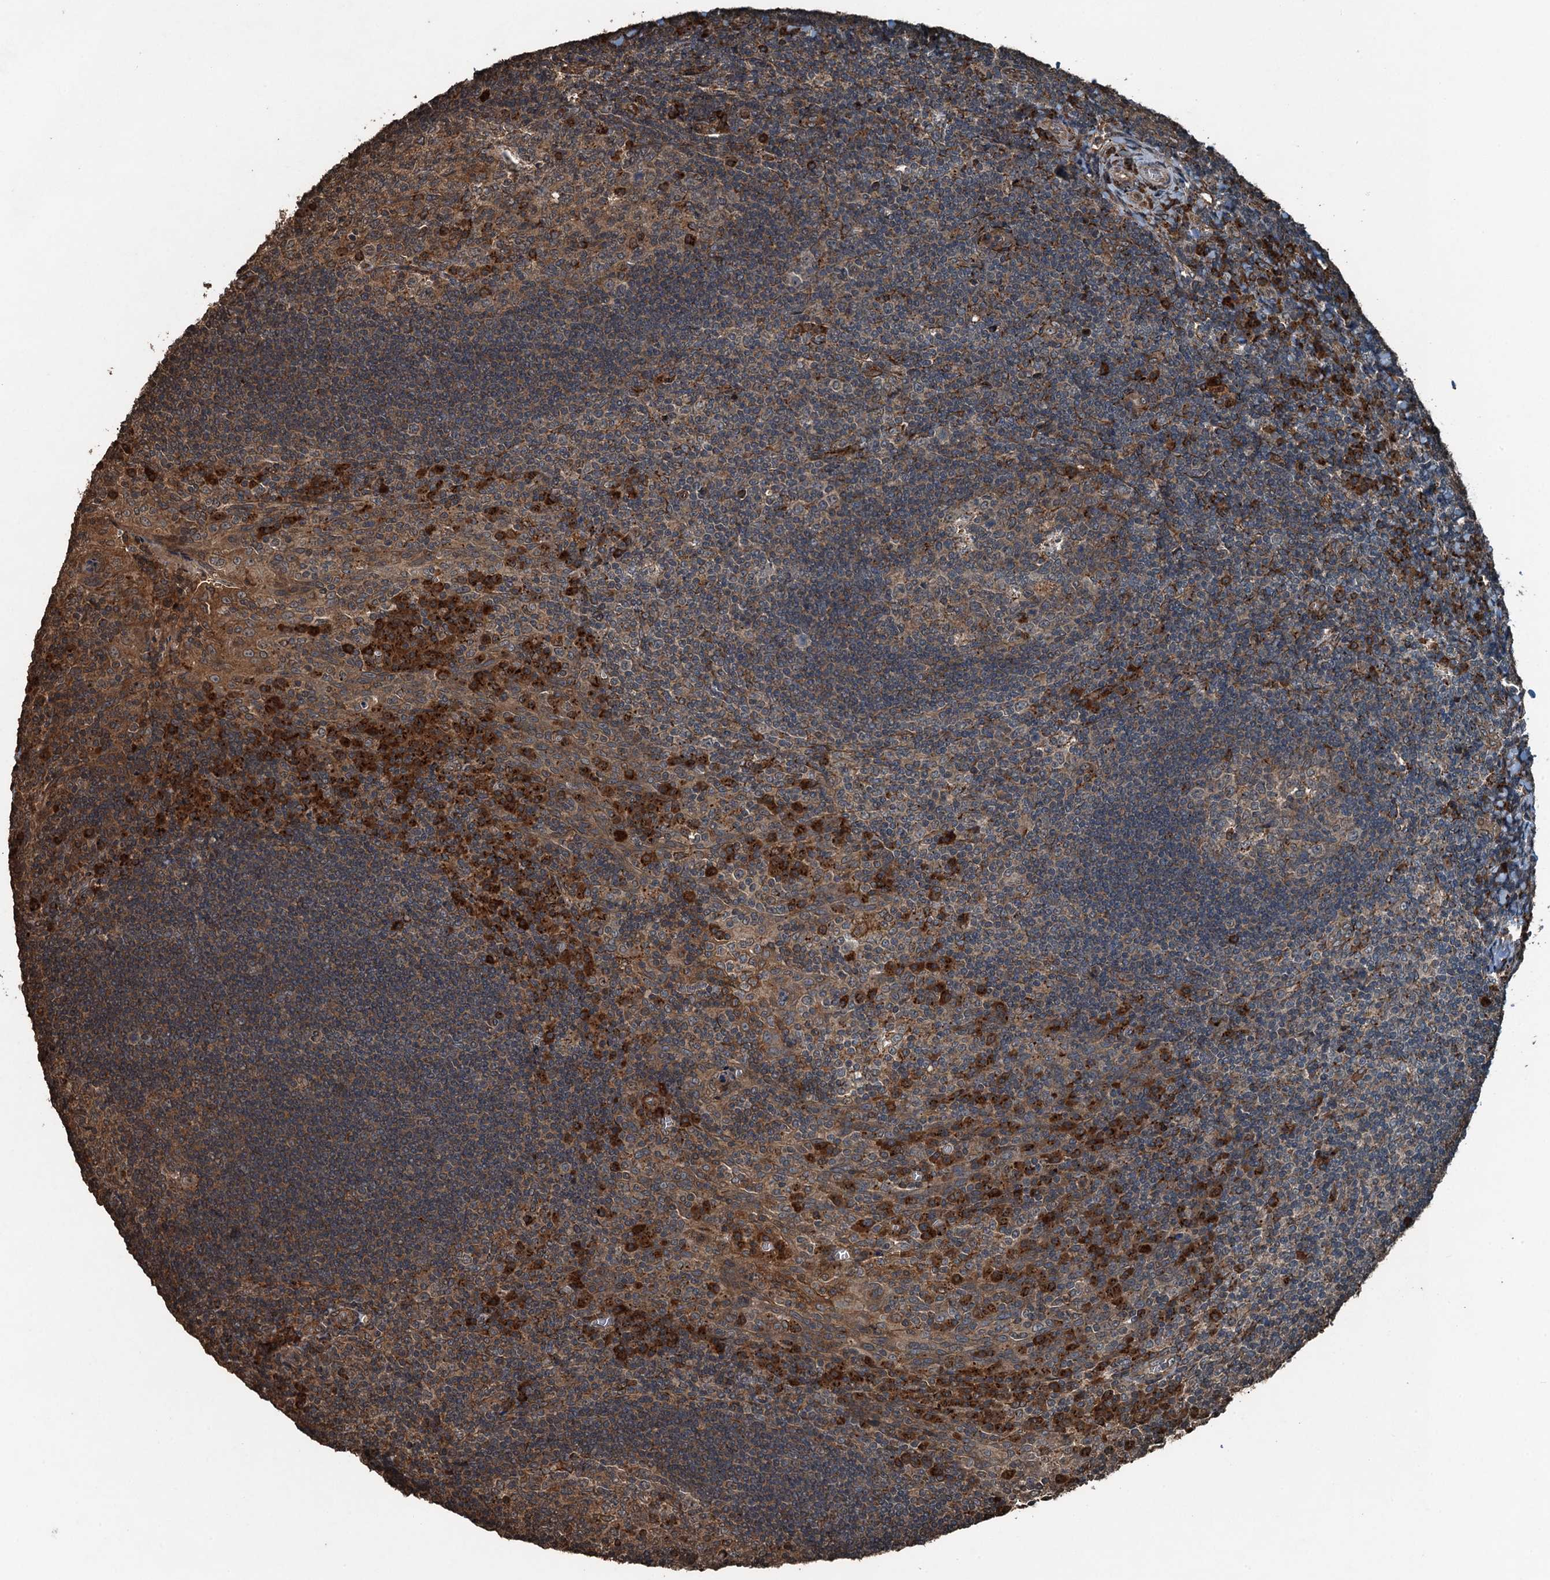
{"staining": {"intensity": "strong", "quantity": "<25%", "location": "cytoplasmic/membranous"}, "tissue": "tonsil", "cell_type": "Germinal center cells", "image_type": "normal", "snomed": [{"axis": "morphology", "description": "Normal tissue, NOS"}, {"axis": "topography", "description": "Tonsil"}], "caption": "IHC image of normal tonsil: tonsil stained using IHC demonstrates medium levels of strong protein expression localized specifically in the cytoplasmic/membranous of germinal center cells, appearing as a cytoplasmic/membranous brown color.", "gene": "TCTN1", "patient": {"sex": "male", "age": 17}}